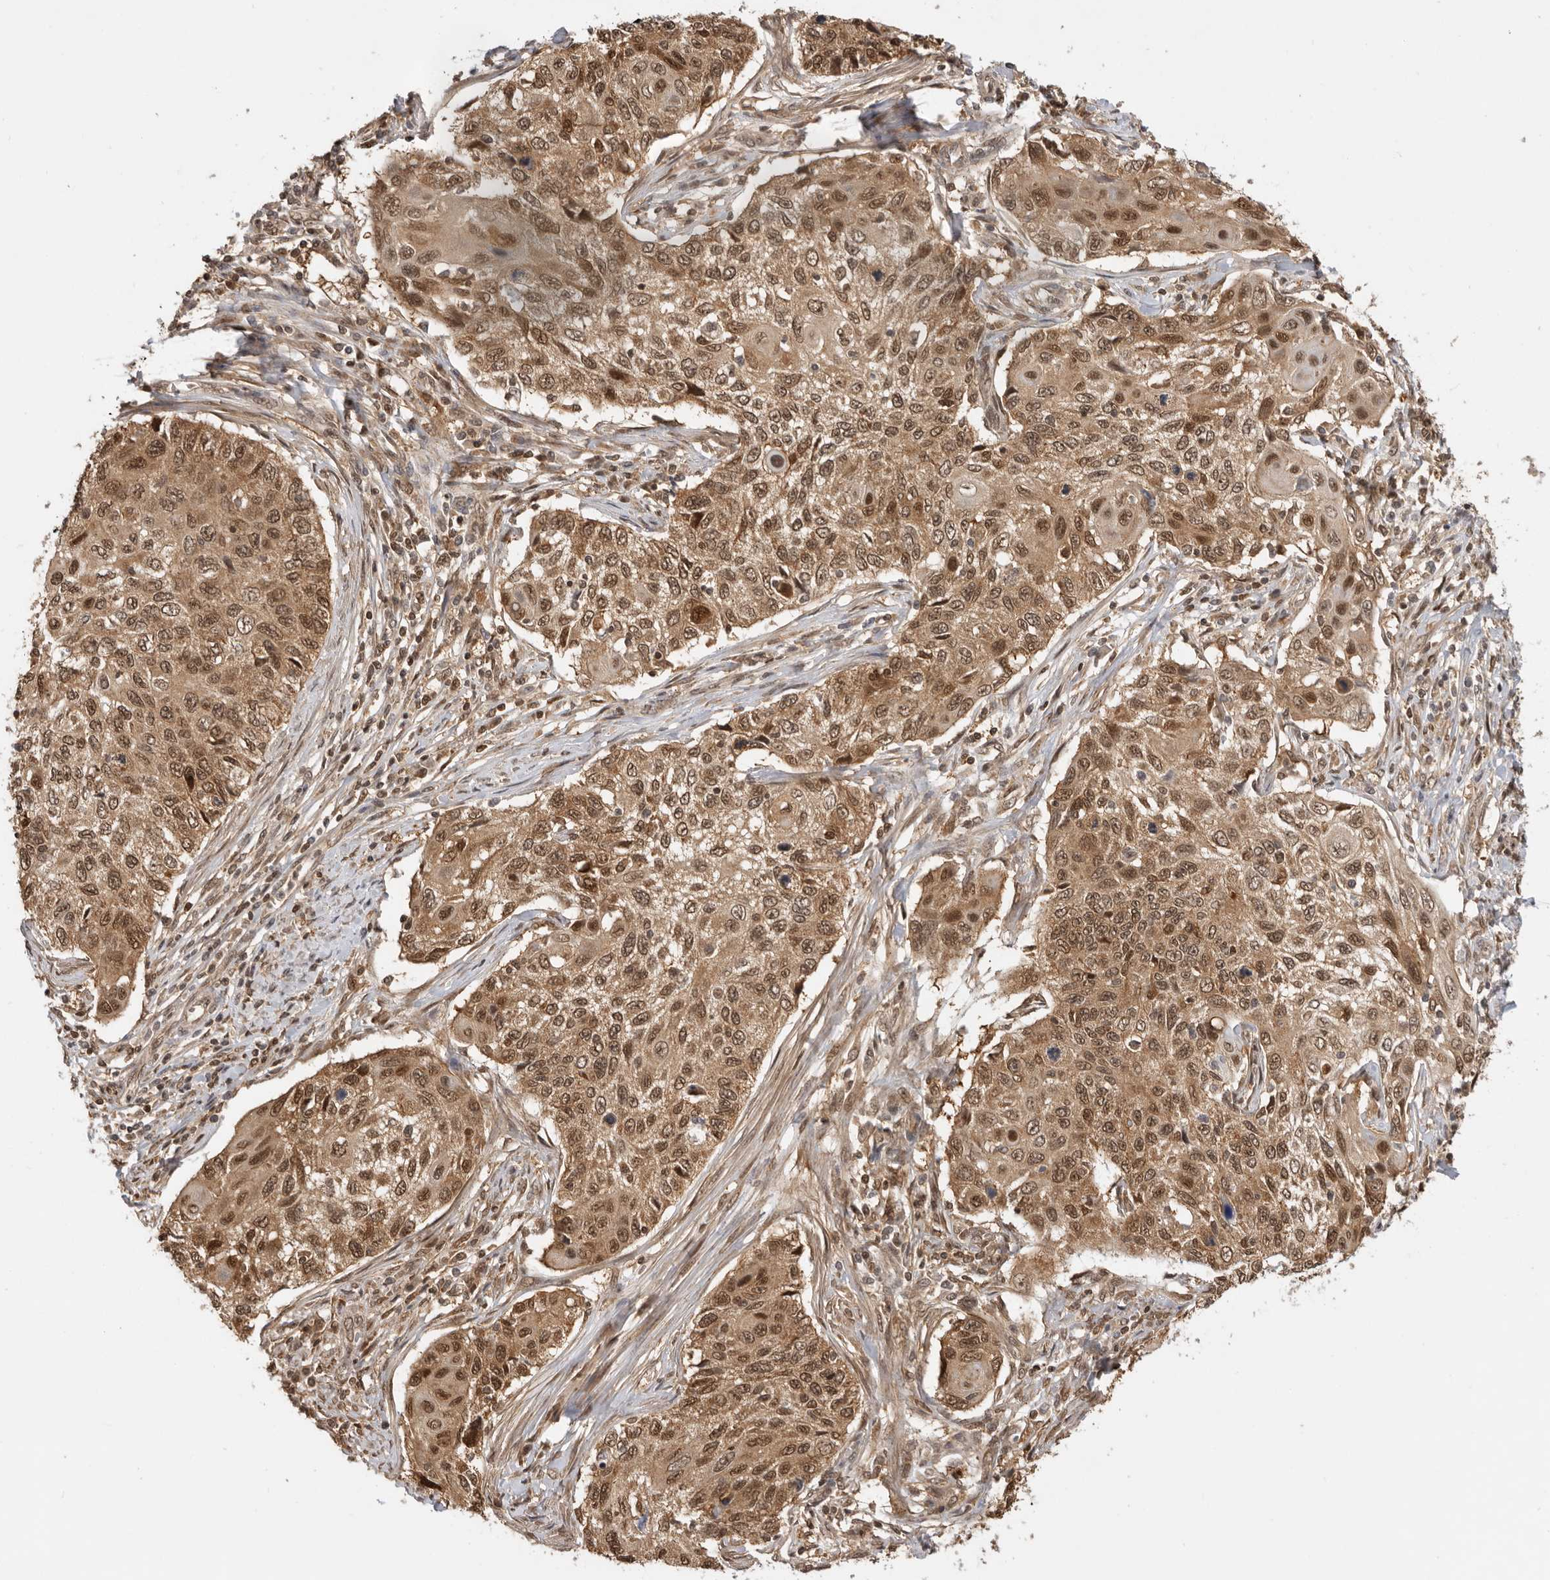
{"staining": {"intensity": "moderate", "quantity": ">75%", "location": "cytoplasmic/membranous,nuclear"}, "tissue": "cervical cancer", "cell_type": "Tumor cells", "image_type": "cancer", "snomed": [{"axis": "morphology", "description": "Squamous cell carcinoma, NOS"}, {"axis": "topography", "description": "Cervix"}], "caption": "Moderate cytoplasmic/membranous and nuclear staining for a protein is seen in approximately >75% of tumor cells of cervical cancer using immunohistochemistry (IHC).", "gene": "ADPRS", "patient": {"sex": "female", "age": 70}}